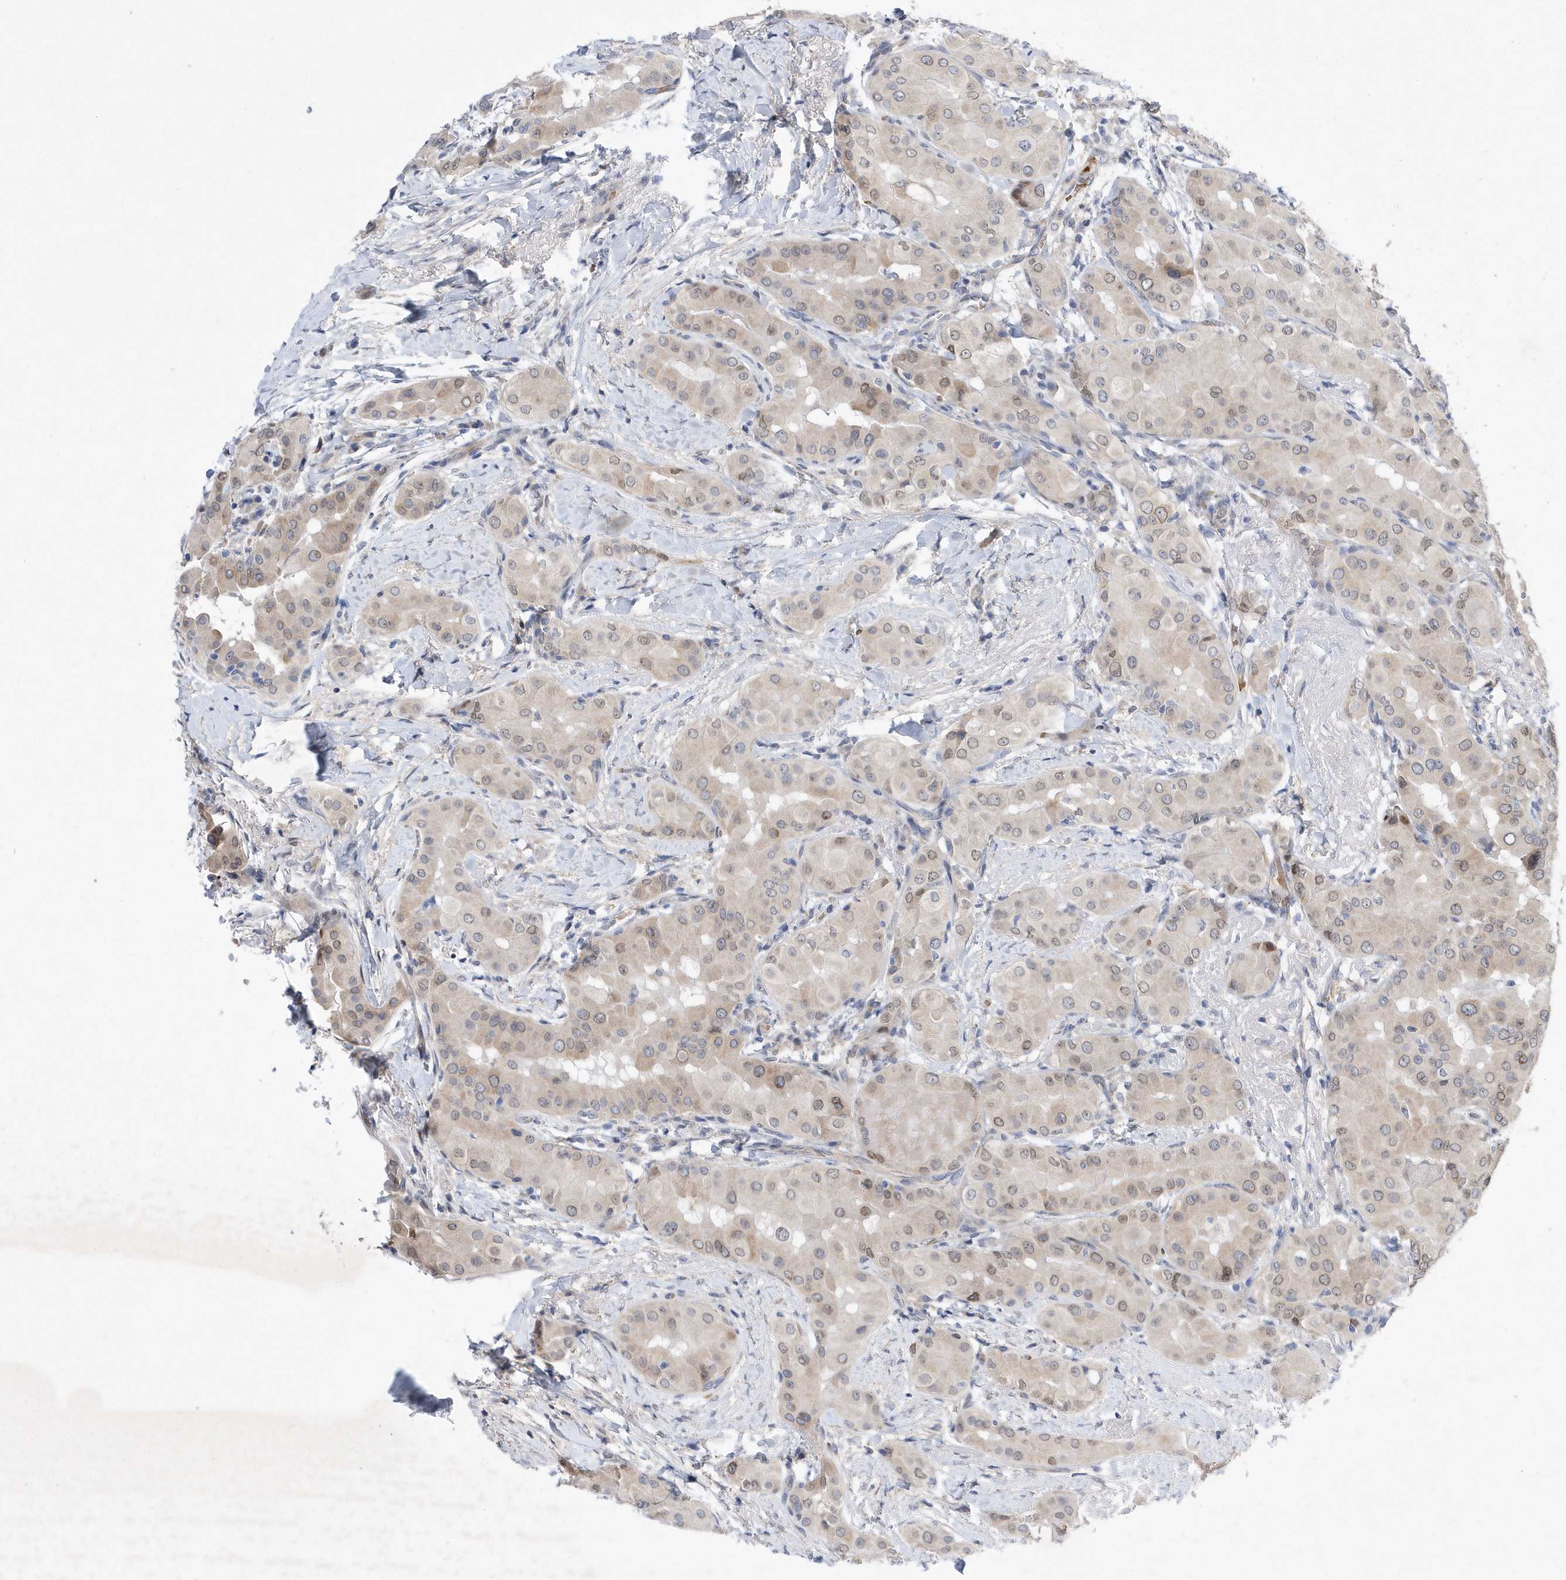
{"staining": {"intensity": "weak", "quantity": "<25%", "location": "nuclear"}, "tissue": "thyroid cancer", "cell_type": "Tumor cells", "image_type": "cancer", "snomed": [{"axis": "morphology", "description": "Papillary adenocarcinoma, NOS"}, {"axis": "topography", "description": "Thyroid gland"}], "caption": "Image shows no significant protein staining in tumor cells of thyroid cancer.", "gene": "ZNF875", "patient": {"sex": "male", "age": 33}}